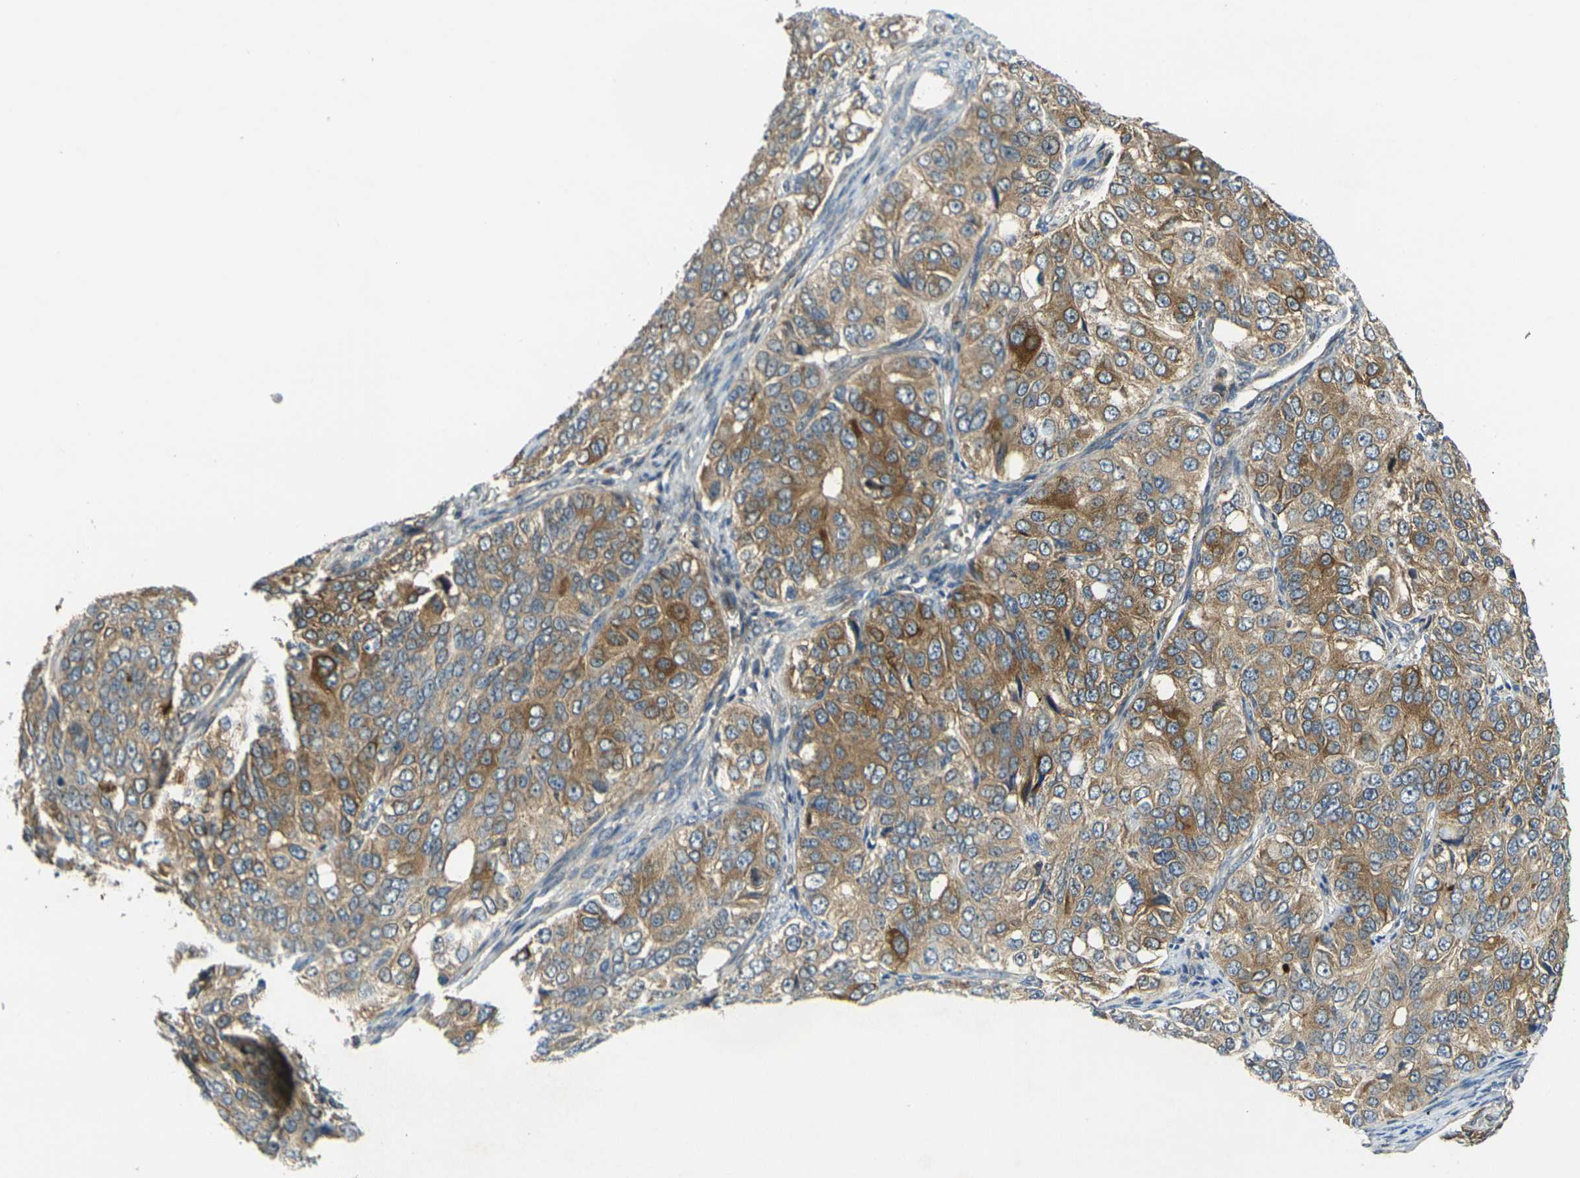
{"staining": {"intensity": "moderate", "quantity": ">75%", "location": "cytoplasmic/membranous"}, "tissue": "ovarian cancer", "cell_type": "Tumor cells", "image_type": "cancer", "snomed": [{"axis": "morphology", "description": "Carcinoma, endometroid"}, {"axis": "topography", "description": "Ovary"}], "caption": "Immunohistochemistry staining of ovarian cancer, which displays medium levels of moderate cytoplasmic/membranous expression in about >75% of tumor cells indicating moderate cytoplasmic/membranous protein positivity. The staining was performed using DAB (brown) for protein detection and nuclei were counterstained in hematoxylin (blue).", "gene": "GNA12", "patient": {"sex": "female", "age": 51}}